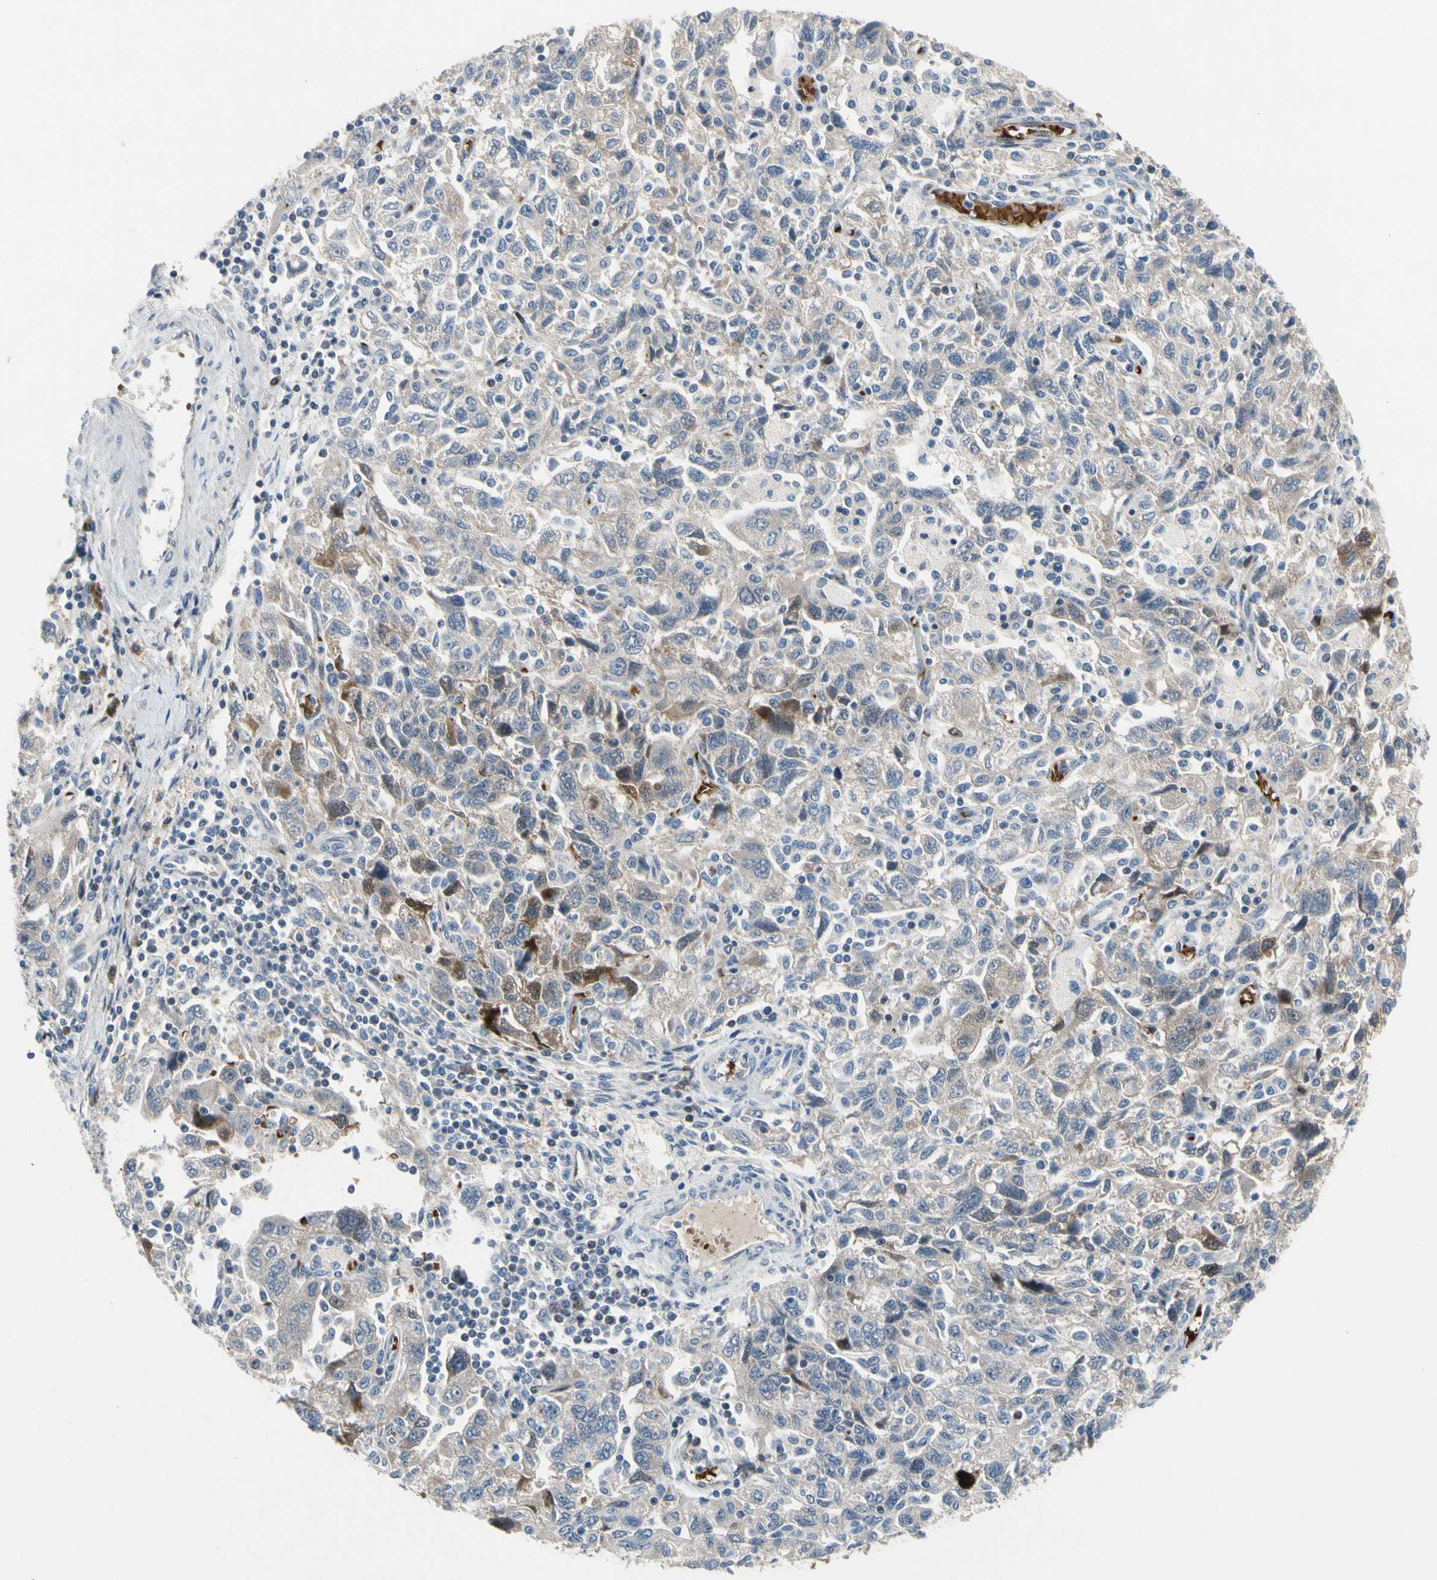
{"staining": {"intensity": "moderate", "quantity": "<25%", "location": "cytoplasmic/membranous"}, "tissue": "ovarian cancer", "cell_type": "Tumor cells", "image_type": "cancer", "snomed": [{"axis": "morphology", "description": "Carcinoma, NOS"}, {"axis": "morphology", "description": "Cystadenocarcinoma, serous, NOS"}, {"axis": "topography", "description": "Ovary"}], "caption": "Immunohistochemistry of human serous cystadenocarcinoma (ovarian) demonstrates low levels of moderate cytoplasmic/membranous staining in about <25% of tumor cells.", "gene": "HMGCR", "patient": {"sex": "female", "age": 69}}